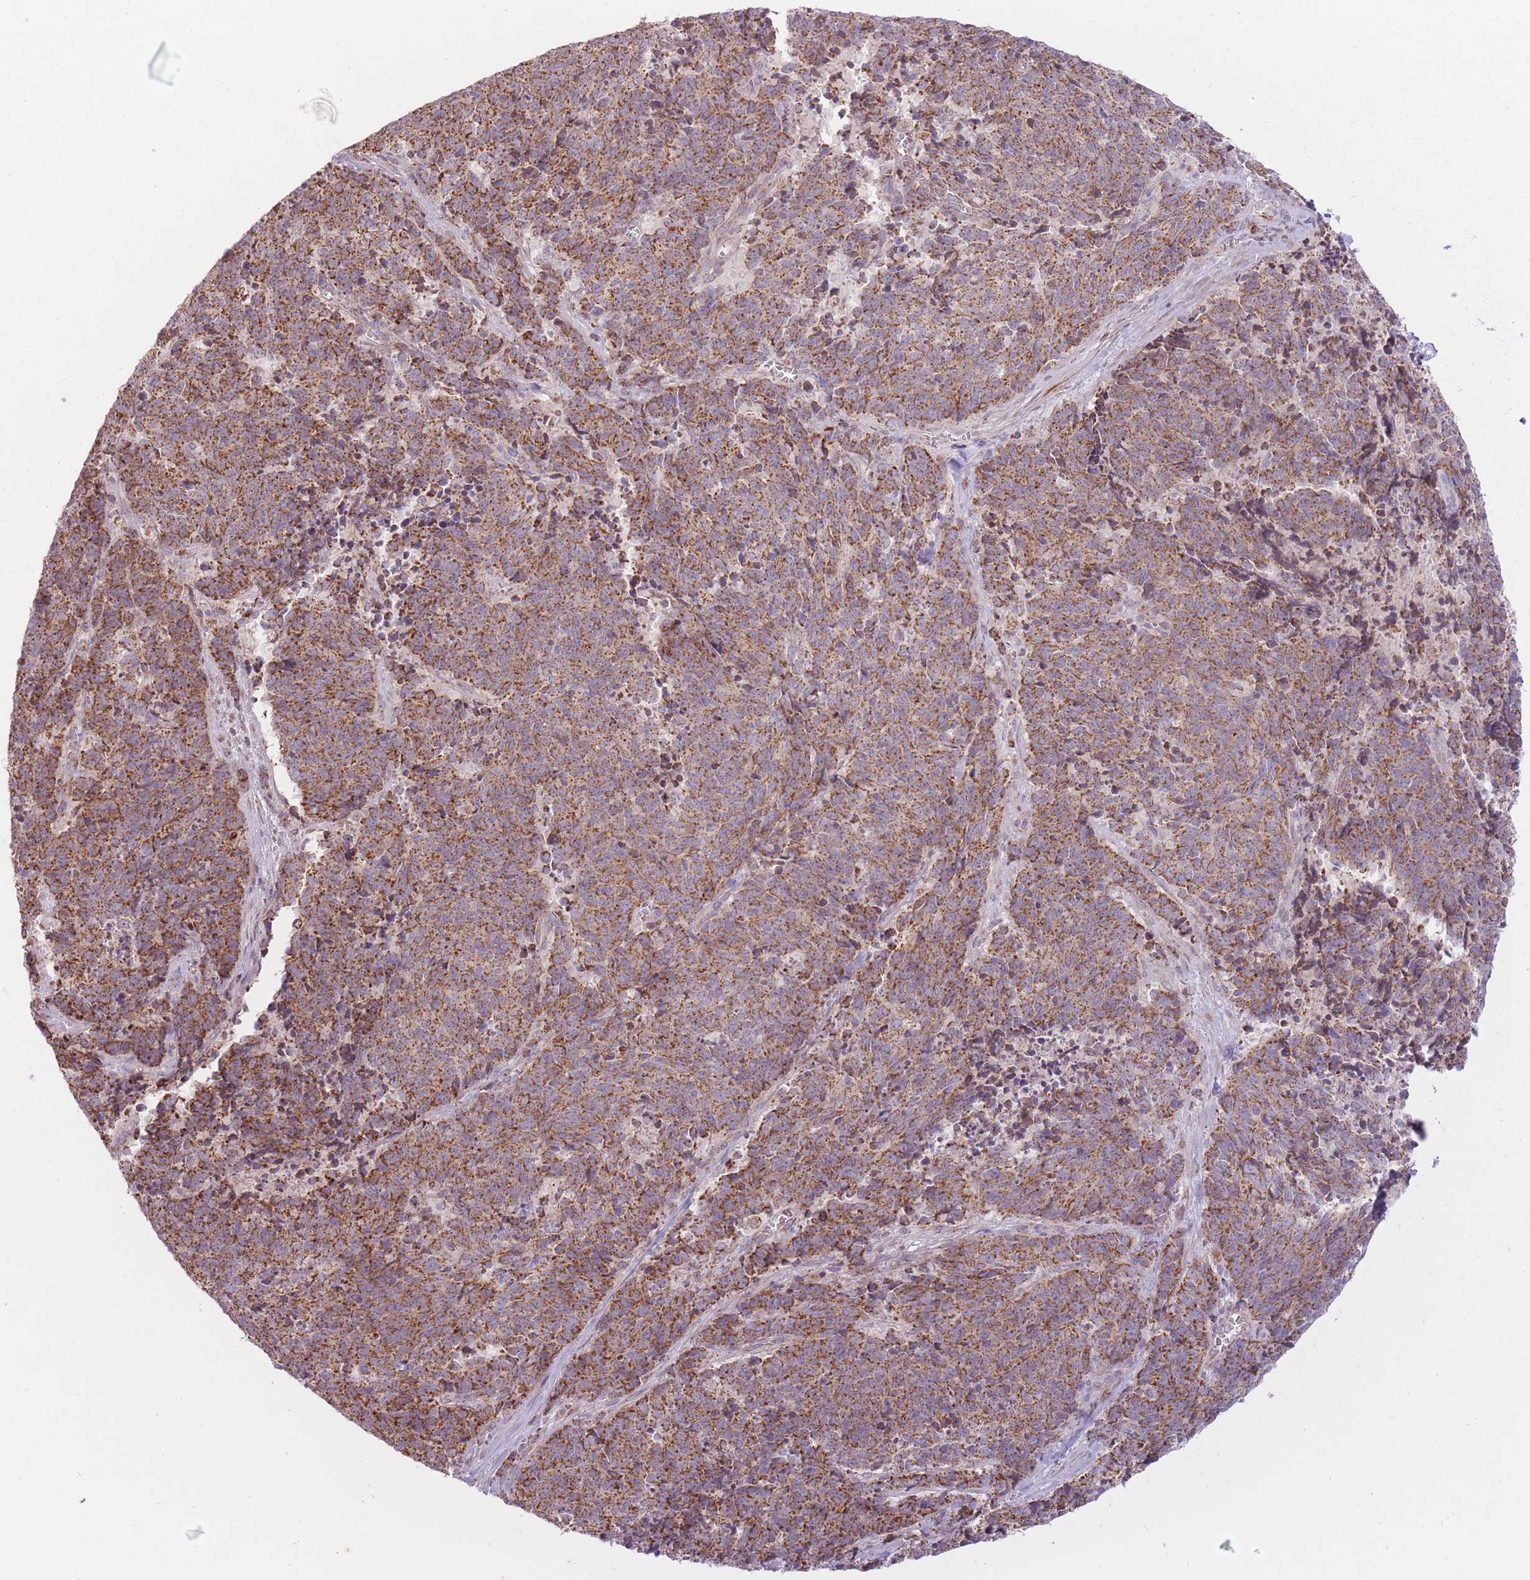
{"staining": {"intensity": "moderate", "quantity": ">75%", "location": "cytoplasmic/membranous"}, "tissue": "cervical cancer", "cell_type": "Tumor cells", "image_type": "cancer", "snomed": [{"axis": "morphology", "description": "Squamous cell carcinoma, NOS"}, {"axis": "topography", "description": "Cervix"}], "caption": "DAB (3,3'-diaminobenzidine) immunohistochemical staining of cervical squamous cell carcinoma reveals moderate cytoplasmic/membranous protein expression in about >75% of tumor cells.", "gene": "LIN7C", "patient": {"sex": "female", "age": 29}}